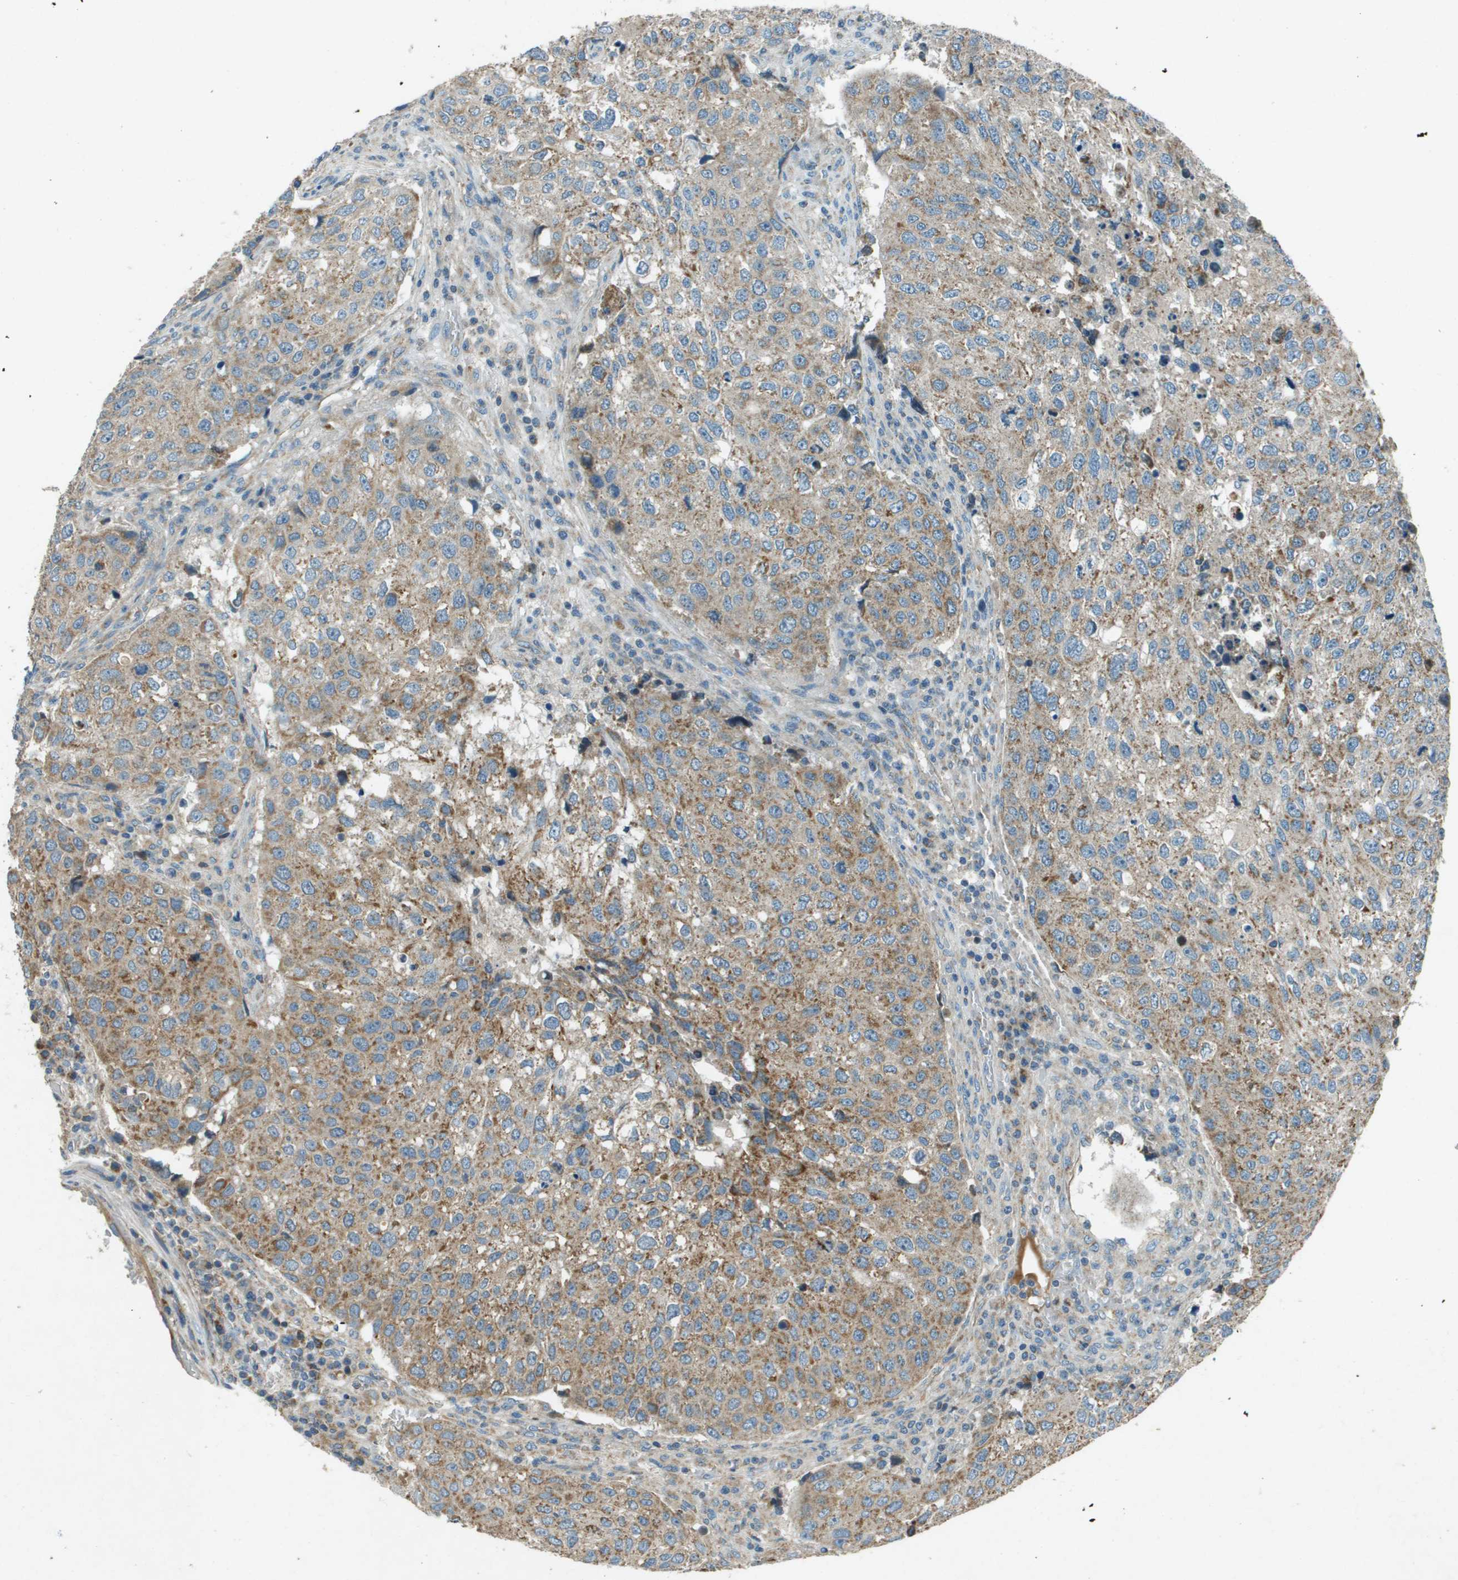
{"staining": {"intensity": "moderate", "quantity": ">75%", "location": "cytoplasmic/membranous"}, "tissue": "urothelial cancer", "cell_type": "Tumor cells", "image_type": "cancer", "snomed": [{"axis": "morphology", "description": "Urothelial carcinoma, High grade"}, {"axis": "topography", "description": "Lymph node"}, {"axis": "topography", "description": "Urinary bladder"}], "caption": "A brown stain highlights moderate cytoplasmic/membranous expression of a protein in human urothelial cancer tumor cells. The staining is performed using DAB brown chromogen to label protein expression. The nuclei are counter-stained blue using hematoxylin.", "gene": "MIGA1", "patient": {"sex": "male", "age": 51}}